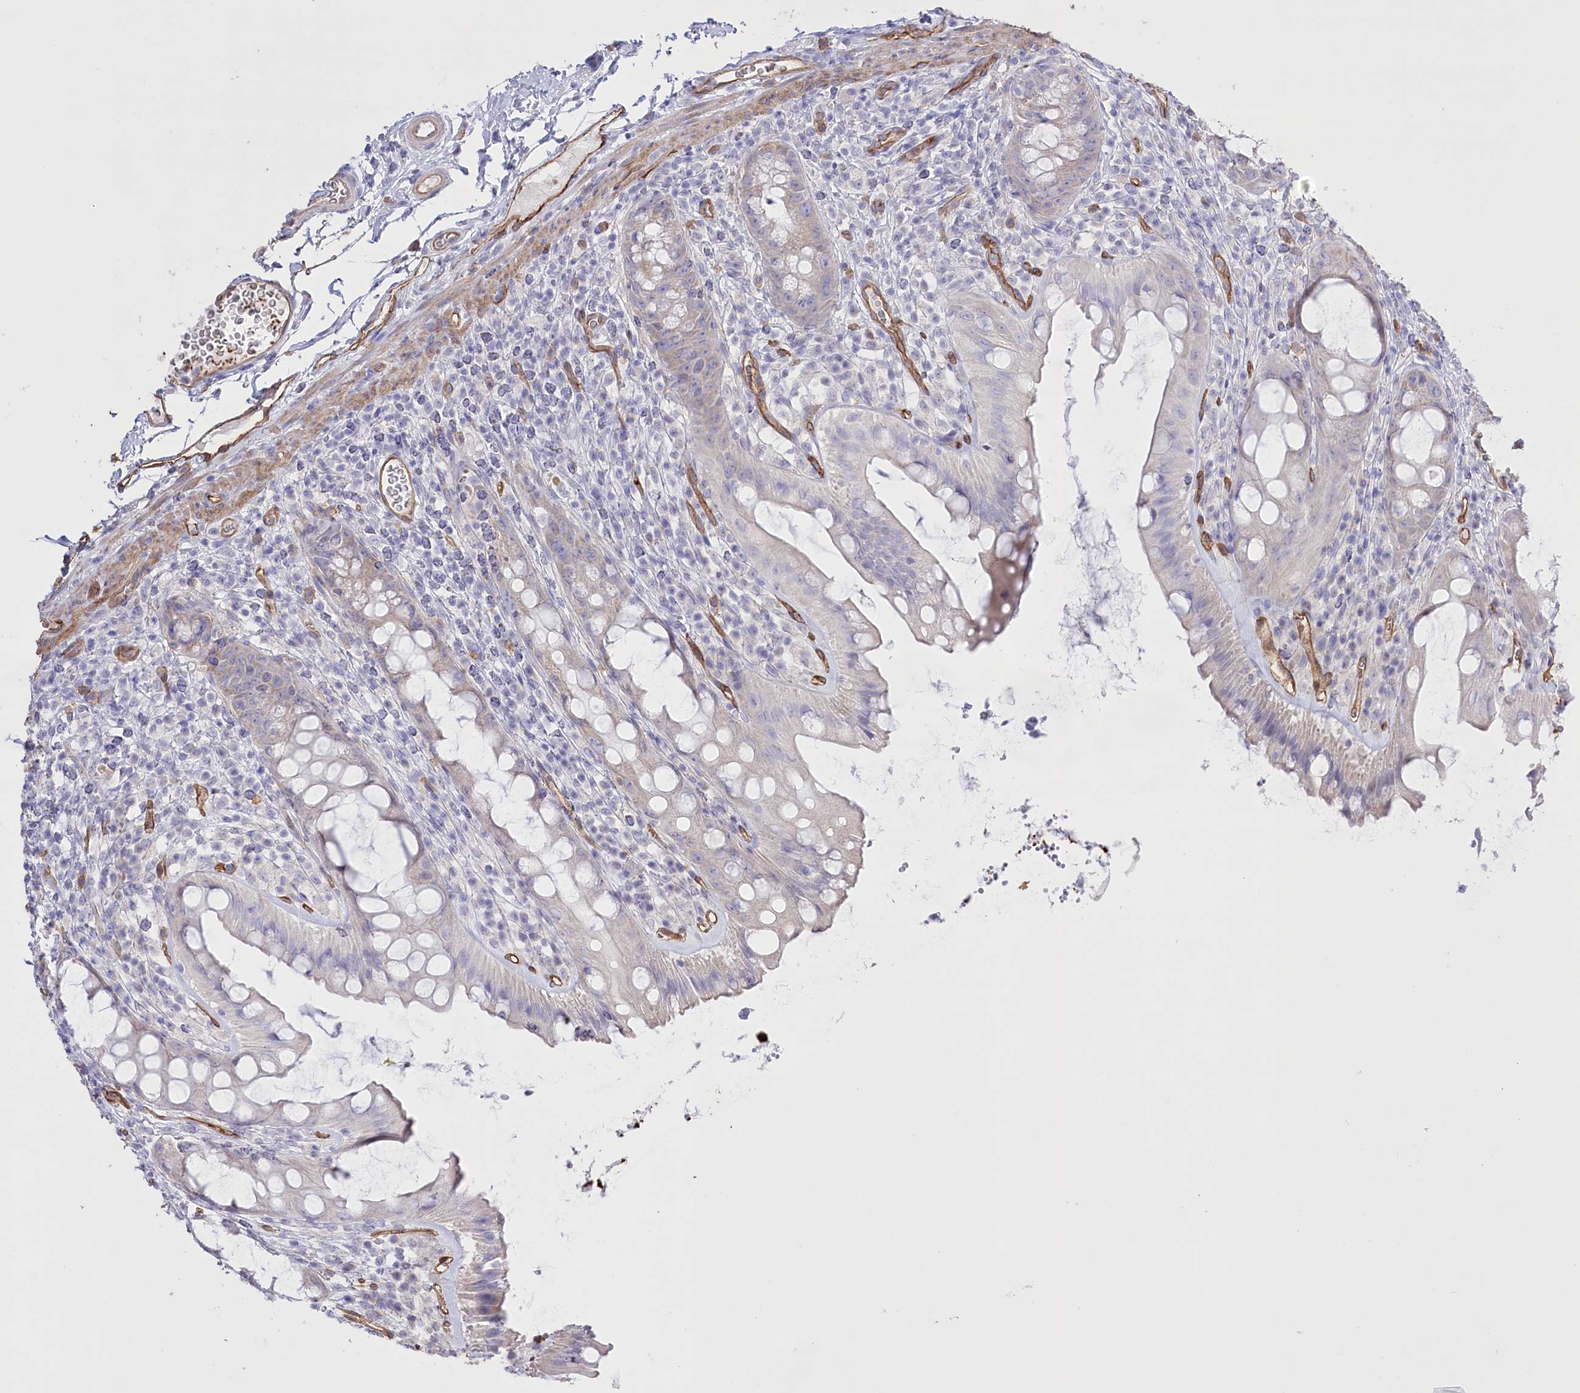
{"staining": {"intensity": "negative", "quantity": "none", "location": "none"}, "tissue": "rectum", "cell_type": "Glandular cells", "image_type": "normal", "snomed": [{"axis": "morphology", "description": "Normal tissue, NOS"}, {"axis": "topography", "description": "Rectum"}], "caption": "Immunohistochemistry photomicrograph of benign rectum stained for a protein (brown), which reveals no expression in glandular cells.", "gene": "SLC39A10", "patient": {"sex": "female", "age": 57}}